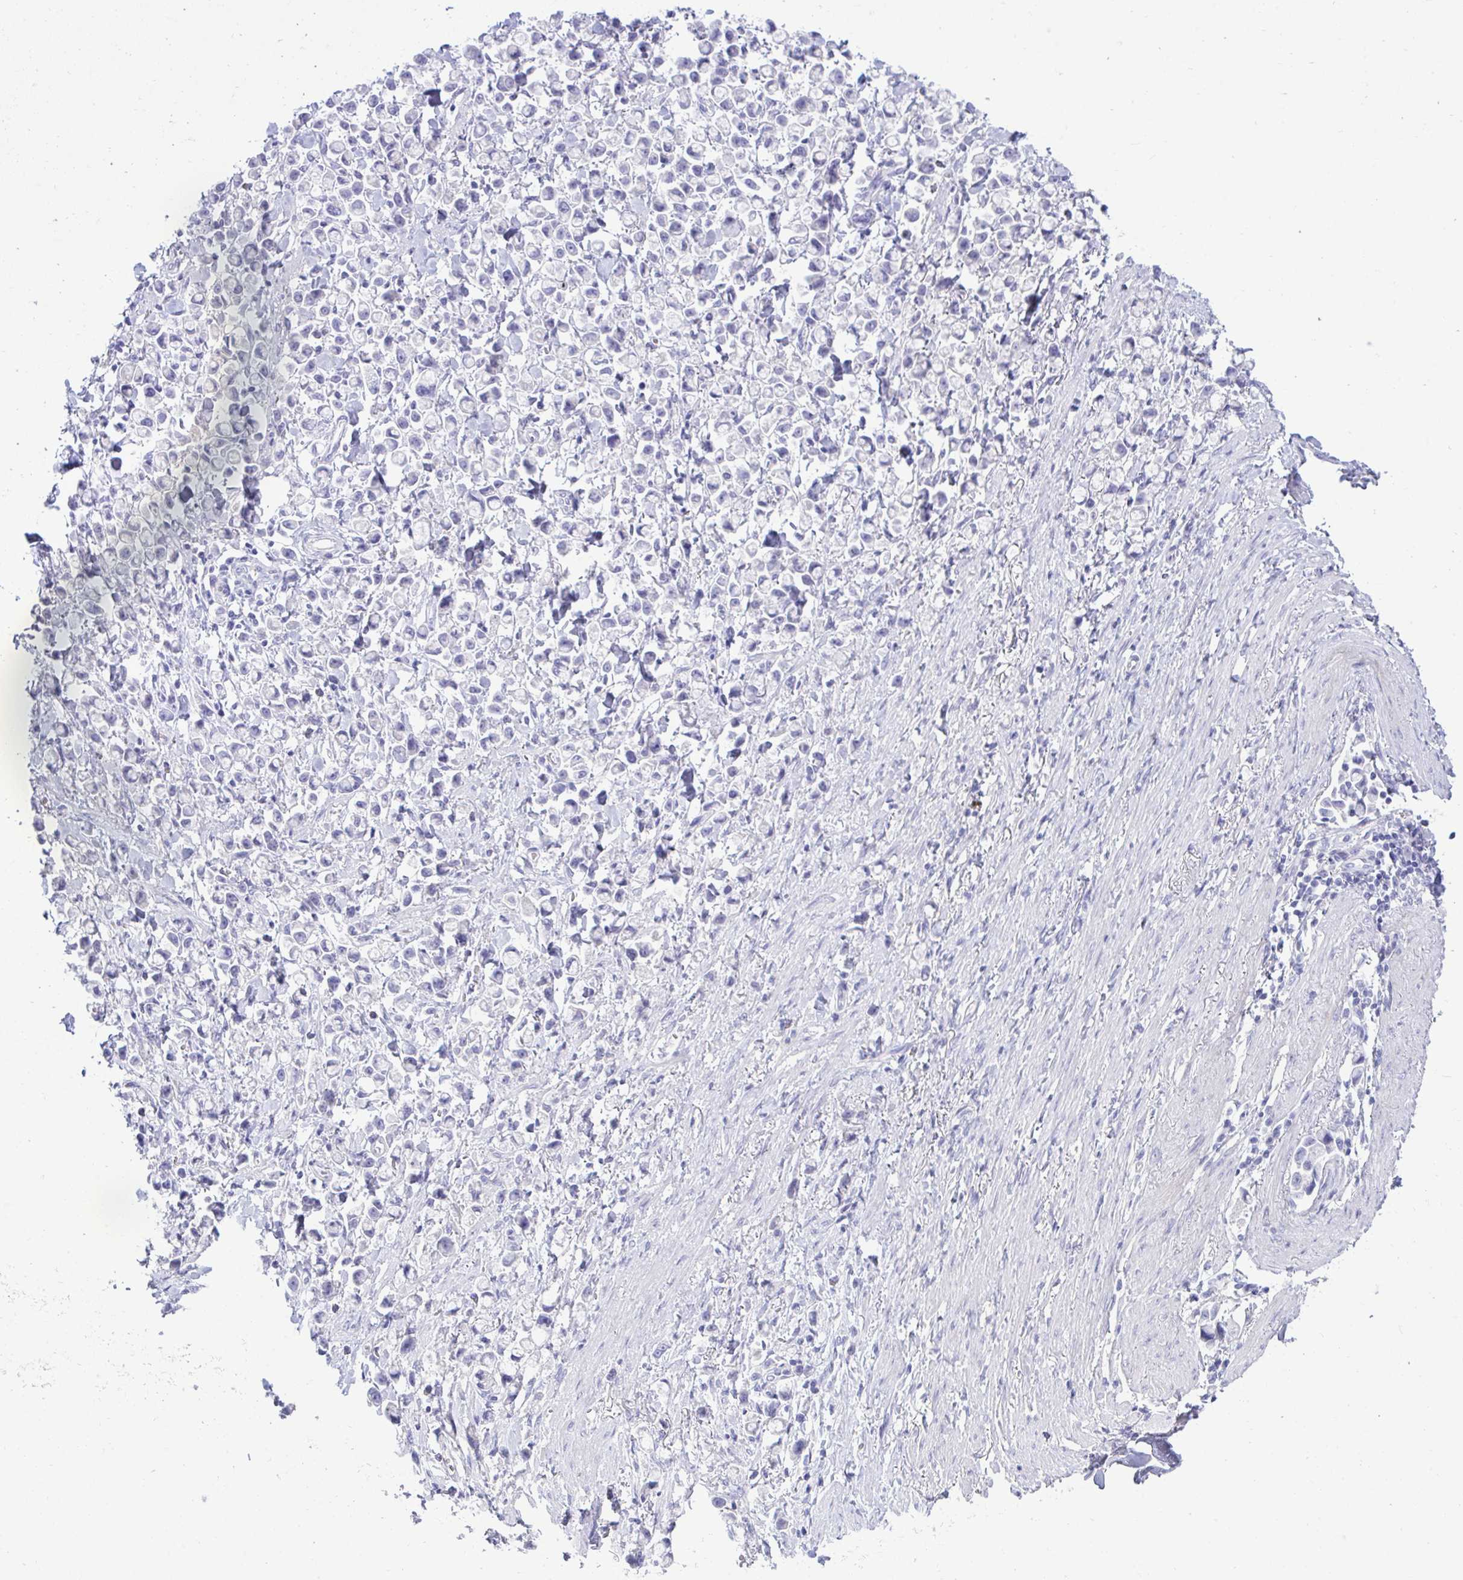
{"staining": {"intensity": "negative", "quantity": "none", "location": "none"}, "tissue": "stomach cancer", "cell_type": "Tumor cells", "image_type": "cancer", "snomed": [{"axis": "morphology", "description": "Adenocarcinoma, NOS"}, {"axis": "topography", "description": "Stomach"}], "caption": "Immunohistochemical staining of human stomach cancer (adenocarcinoma) demonstrates no significant expression in tumor cells.", "gene": "PLEKHH1", "patient": {"sex": "female", "age": 81}}